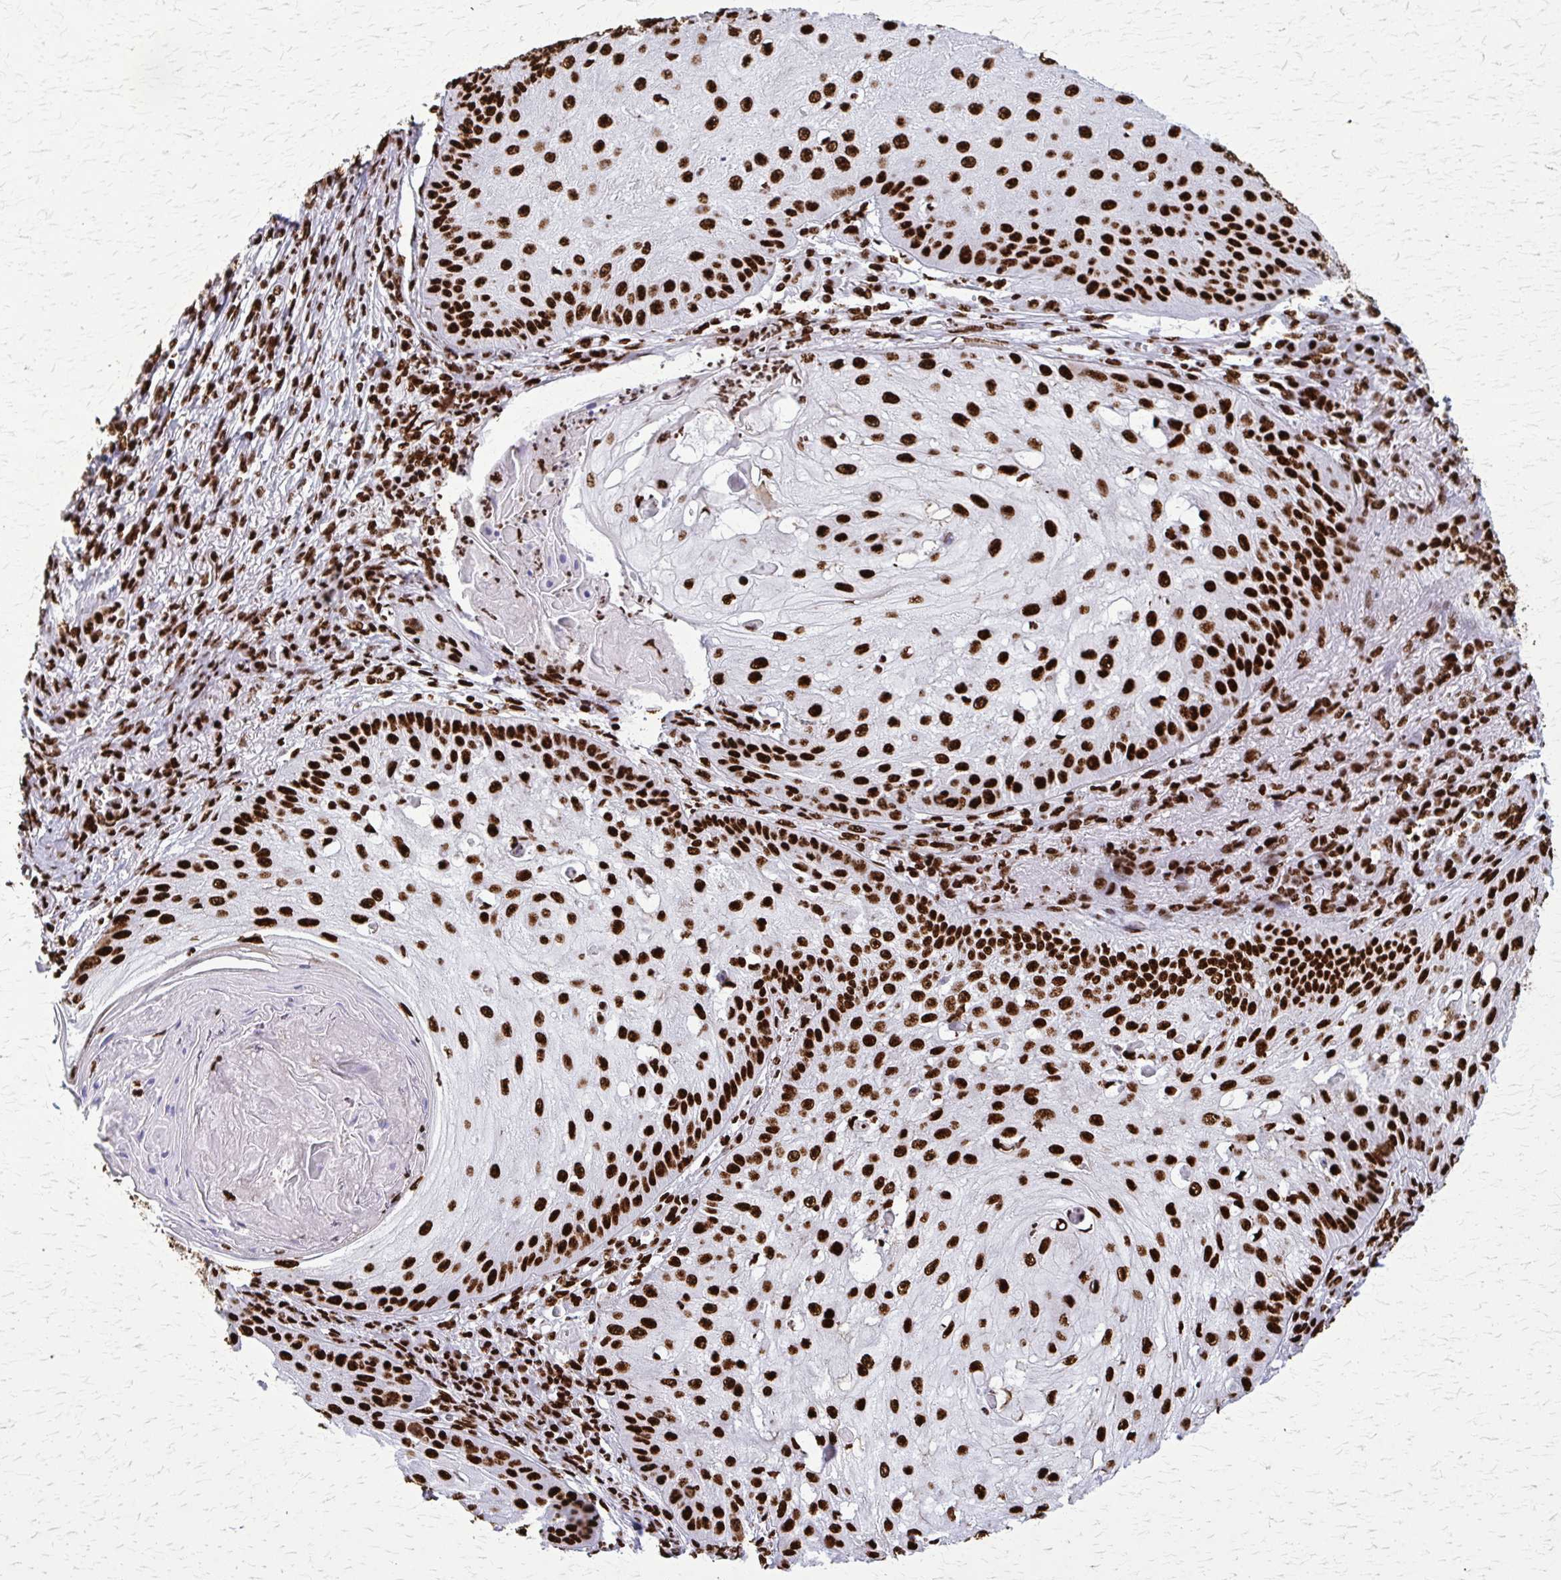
{"staining": {"intensity": "strong", "quantity": ">75%", "location": "nuclear"}, "tissue": "skin cancer", "cell_type": "Tumor cells", "image_type": "cancer", "snomed": [{"axis": "morphology", "description": "Squamous cell carcinoma, NOS"}, {"axis": "topography", "description": "Skin"}], "caption": "Approximately >75% of tumor cells in human skin cancer show strong nuclear protein positivity as visualized by brown immunohistochemical staining.", "gene": "SFPQ", "patient": {"sex": "male", "age": 70}}